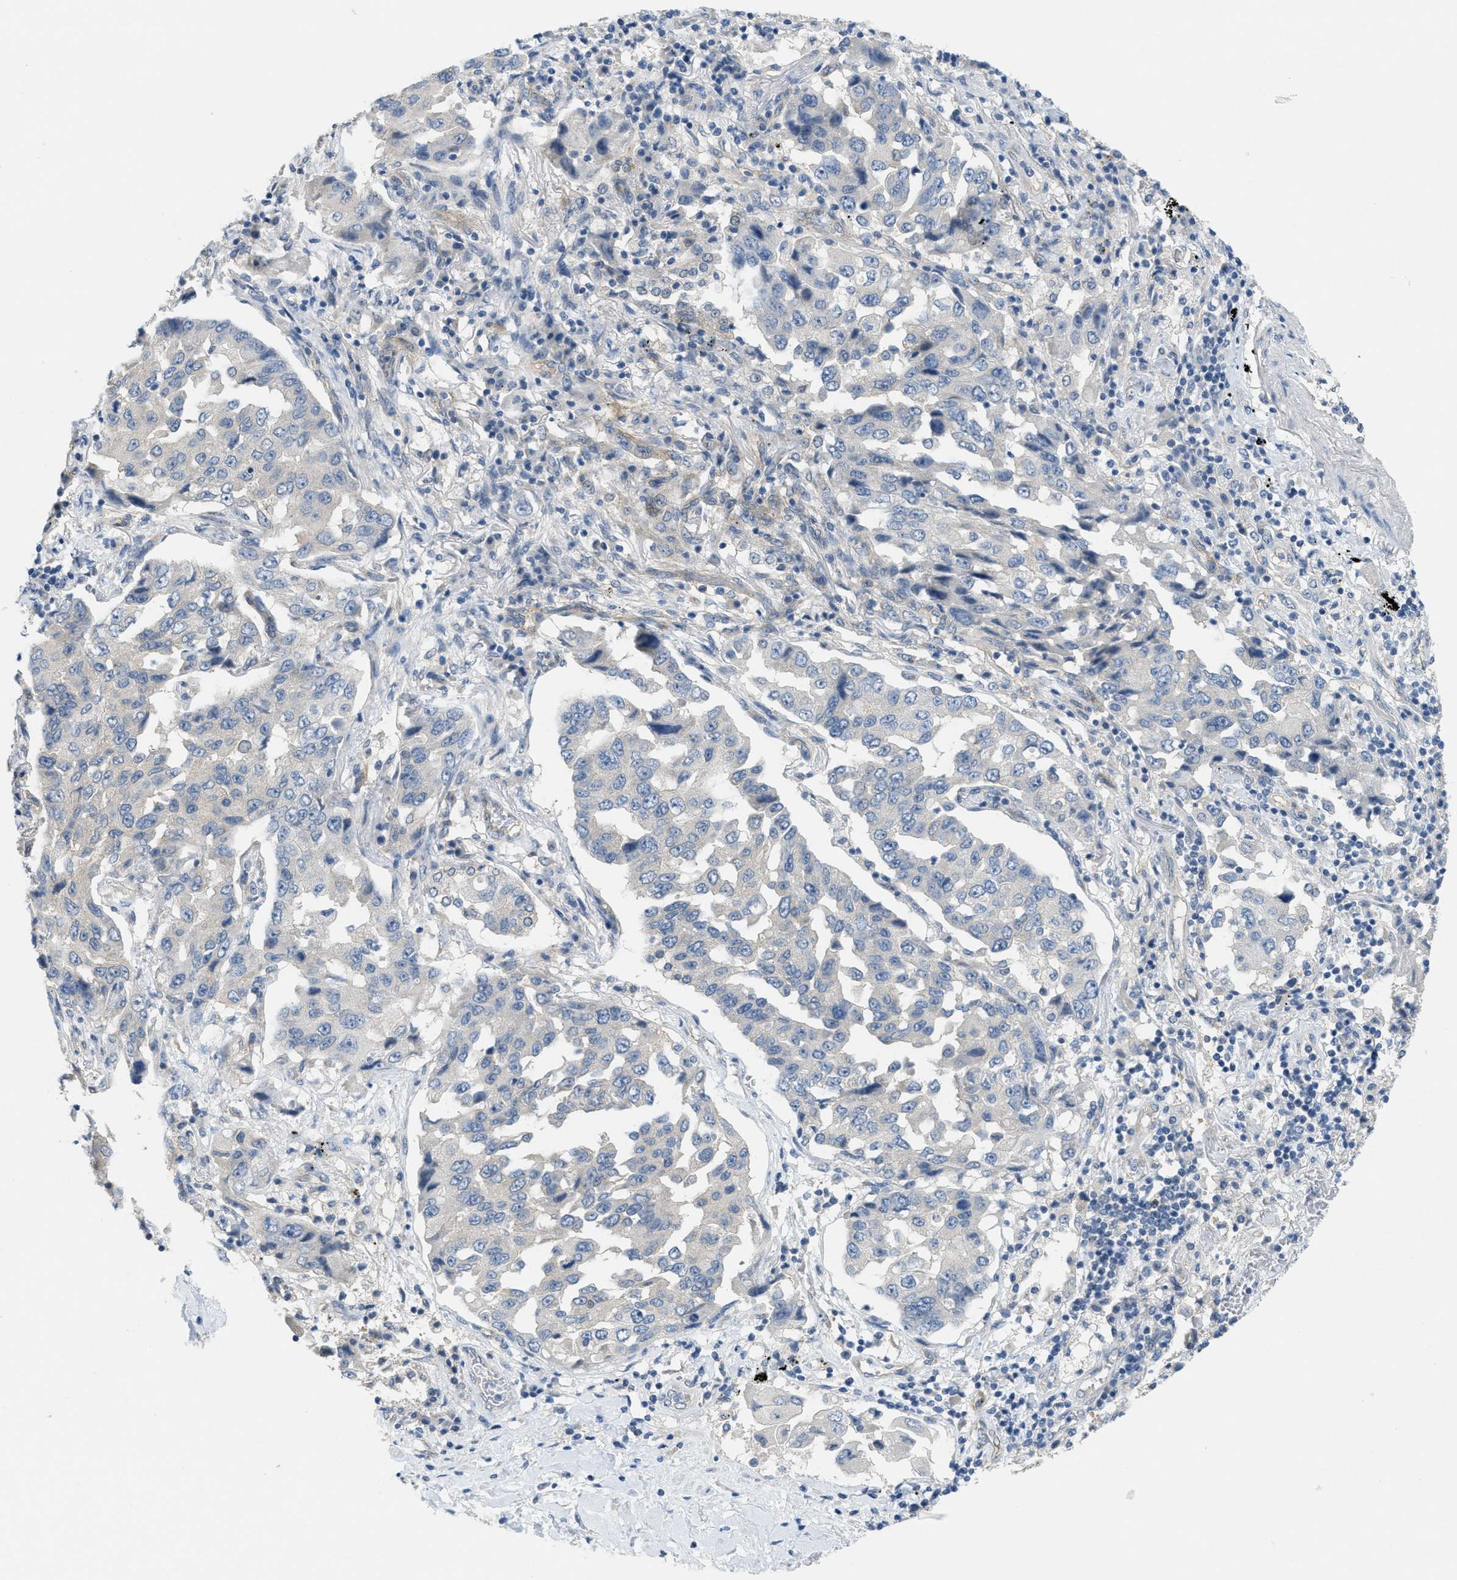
{"staining": {"intensity": "negative", "quantity": "none", "location": "none"}, "tissue": "lung cancer", "cell_type": "Tumor cells", "image_type": "cancer", "snomed": [{"axis": "morphology", "description": "Adenocarcinoma, NOS"}, {"axis": "topography", "description": "Lung"}], "caption": "Tumor cells are negative for protein expression in human lung cancer. Nuclei are stained in blue.", "gene": "ZFYVE9", "patient": {"sex": "female", "age": 65}}